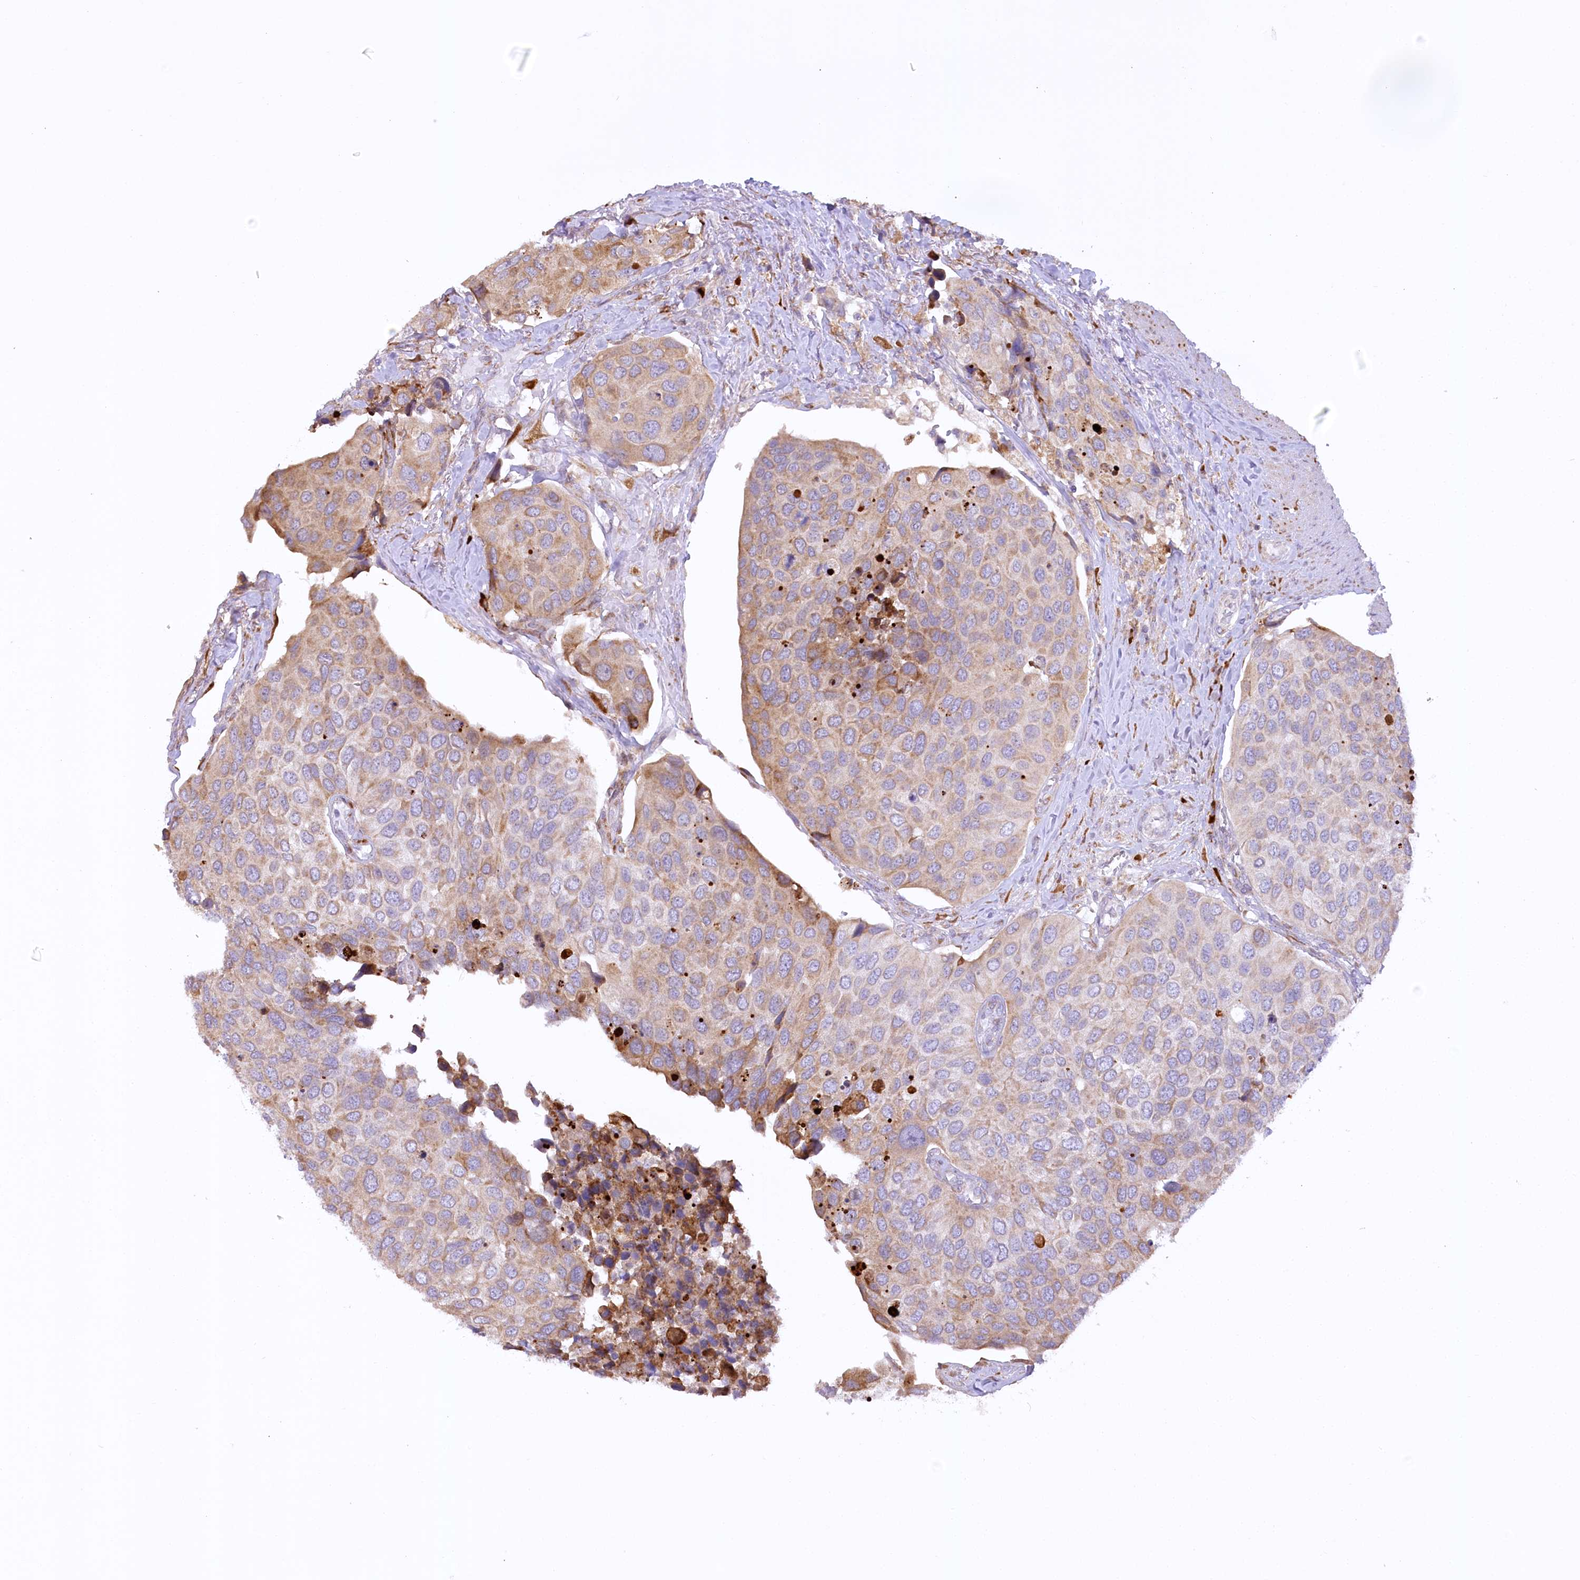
{"staining": {"intensity": "moderate", "quantity": "25%-75%", "location": "cytoplasmic/membranous"}, "tissue": "urothelial cancer", "cell_type": "Tumor cells", "image_type": "cancer", "snomed": [{"axis": "morphology", "description": "Urothelial carcinoma, High grade"}, {"axis": "topography", "description": "Urinary bladder"}], "caption": "Immunohistochemistry histopathology image of neoplastic tissue: human urothelial cancer stained using immunohistochemistry displays medium levels of moderate protein expression localized specifically in the cytoplasmic/membranous of tumor cells, appearing as a cytoplasmic/membranous brown color.", "gene": "NCKAP5", "patient": {"sex": "male", "age": 74}}